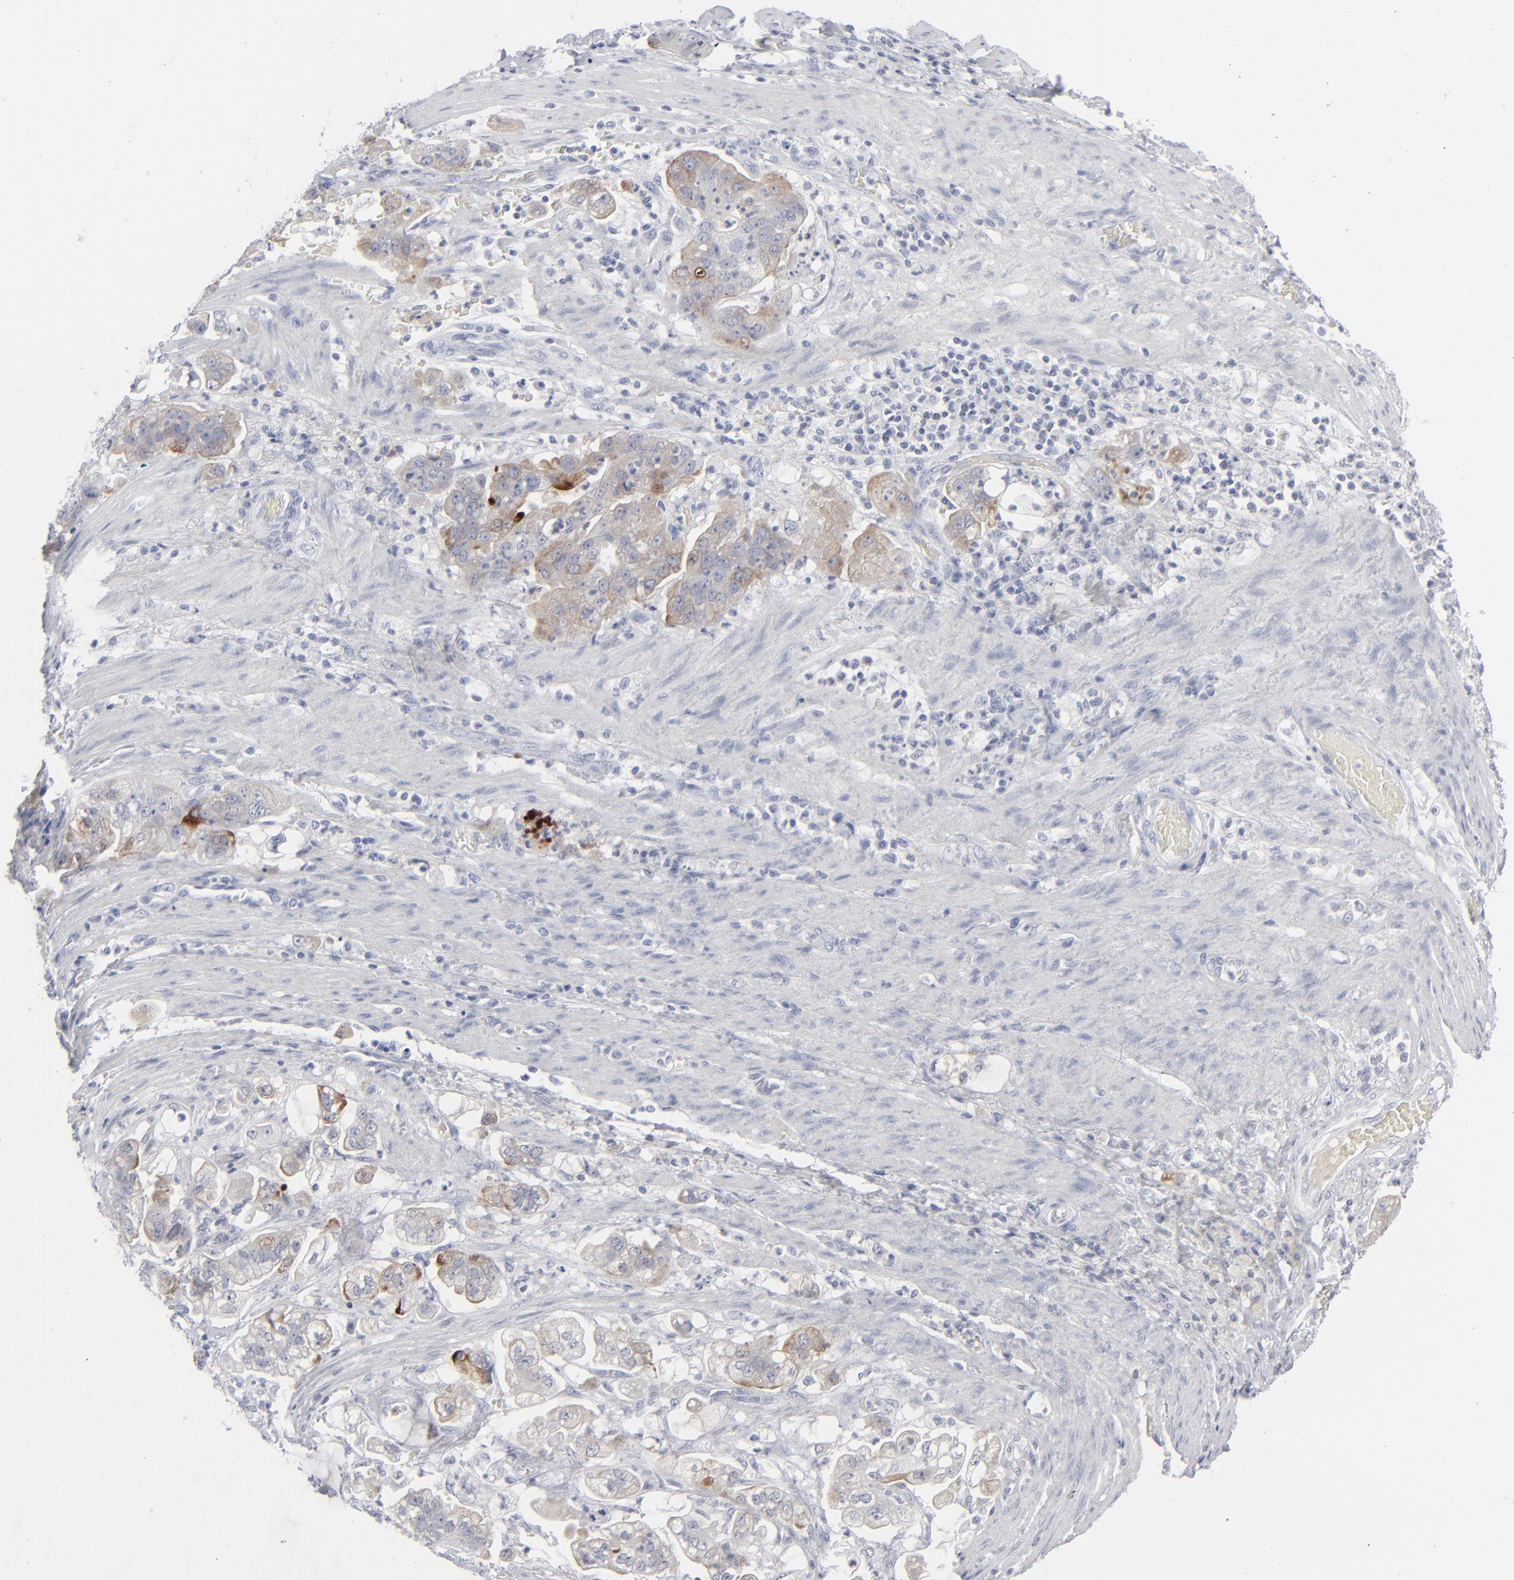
{"staining": {"intensity": "moderate", "quantity": ">75%", "location": "cytoplasmic/membranous"}, "tissue": "stomach cancer", "cell_type": "Tumor cells", "image_type": "cancer", "snomed": [{"axis": "morphology", "description": "Adenocarcinoma, NOS"}, {"axis": "topography", "description": "Stomach"}], "caption": "Moderate cytoplasmic/membranous expression for a protein is identified in approximately >75% of tumor cells of adenocarcinoma (stomach) using immunohistochemistry.", "gene": "MSLN", "patient": {"sex": "male", "age": 62}}